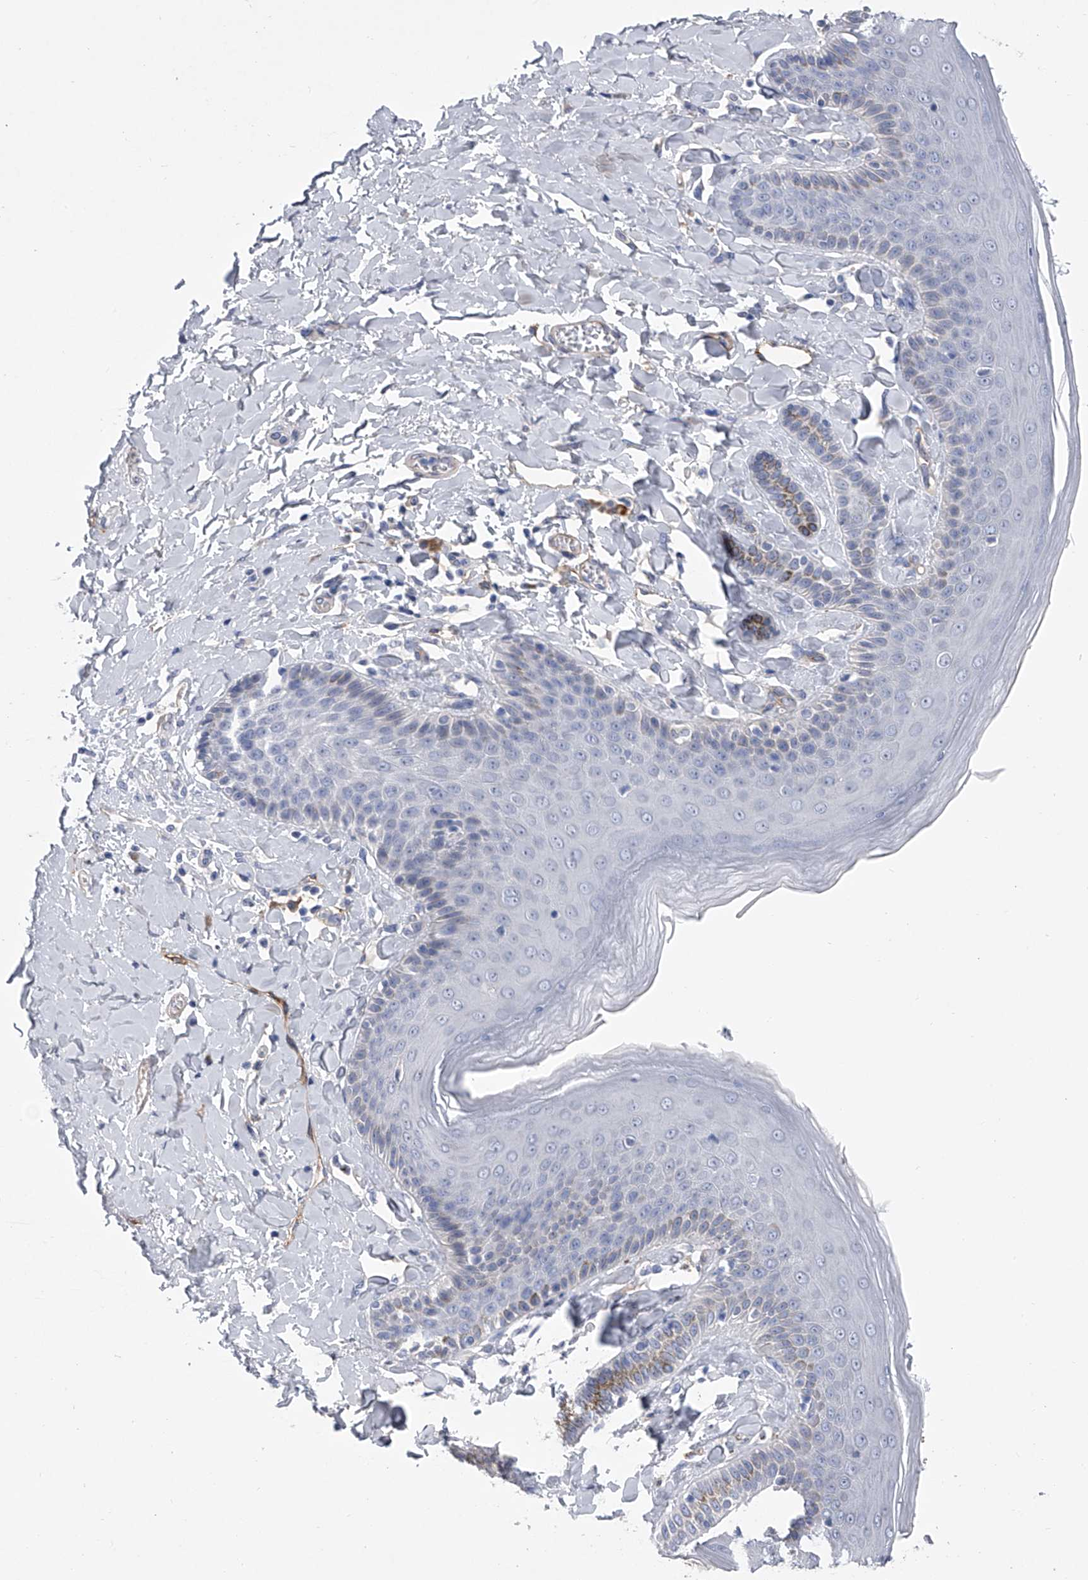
{"staining": {"intensity": "moderate", "quantity": "<25%", "location": "cytoplasmic/membranous"}, "tissue": "skin", "cell_type": "Epidermal cells", "image_type": "normal", "snomed": [{"axis": "morphology", "description": "Normal tissue, NOS"}, {"axis": "topography", "description": "Anal"}], "caption": "Immunohistochemistry (IHC) of normal skin shows low levels of moderate cytoplasmic/membranous positivity in approximately <25% of epidermal cells.", "gene": "ALG14", "patient": {"sex": "male", "age": 69}}